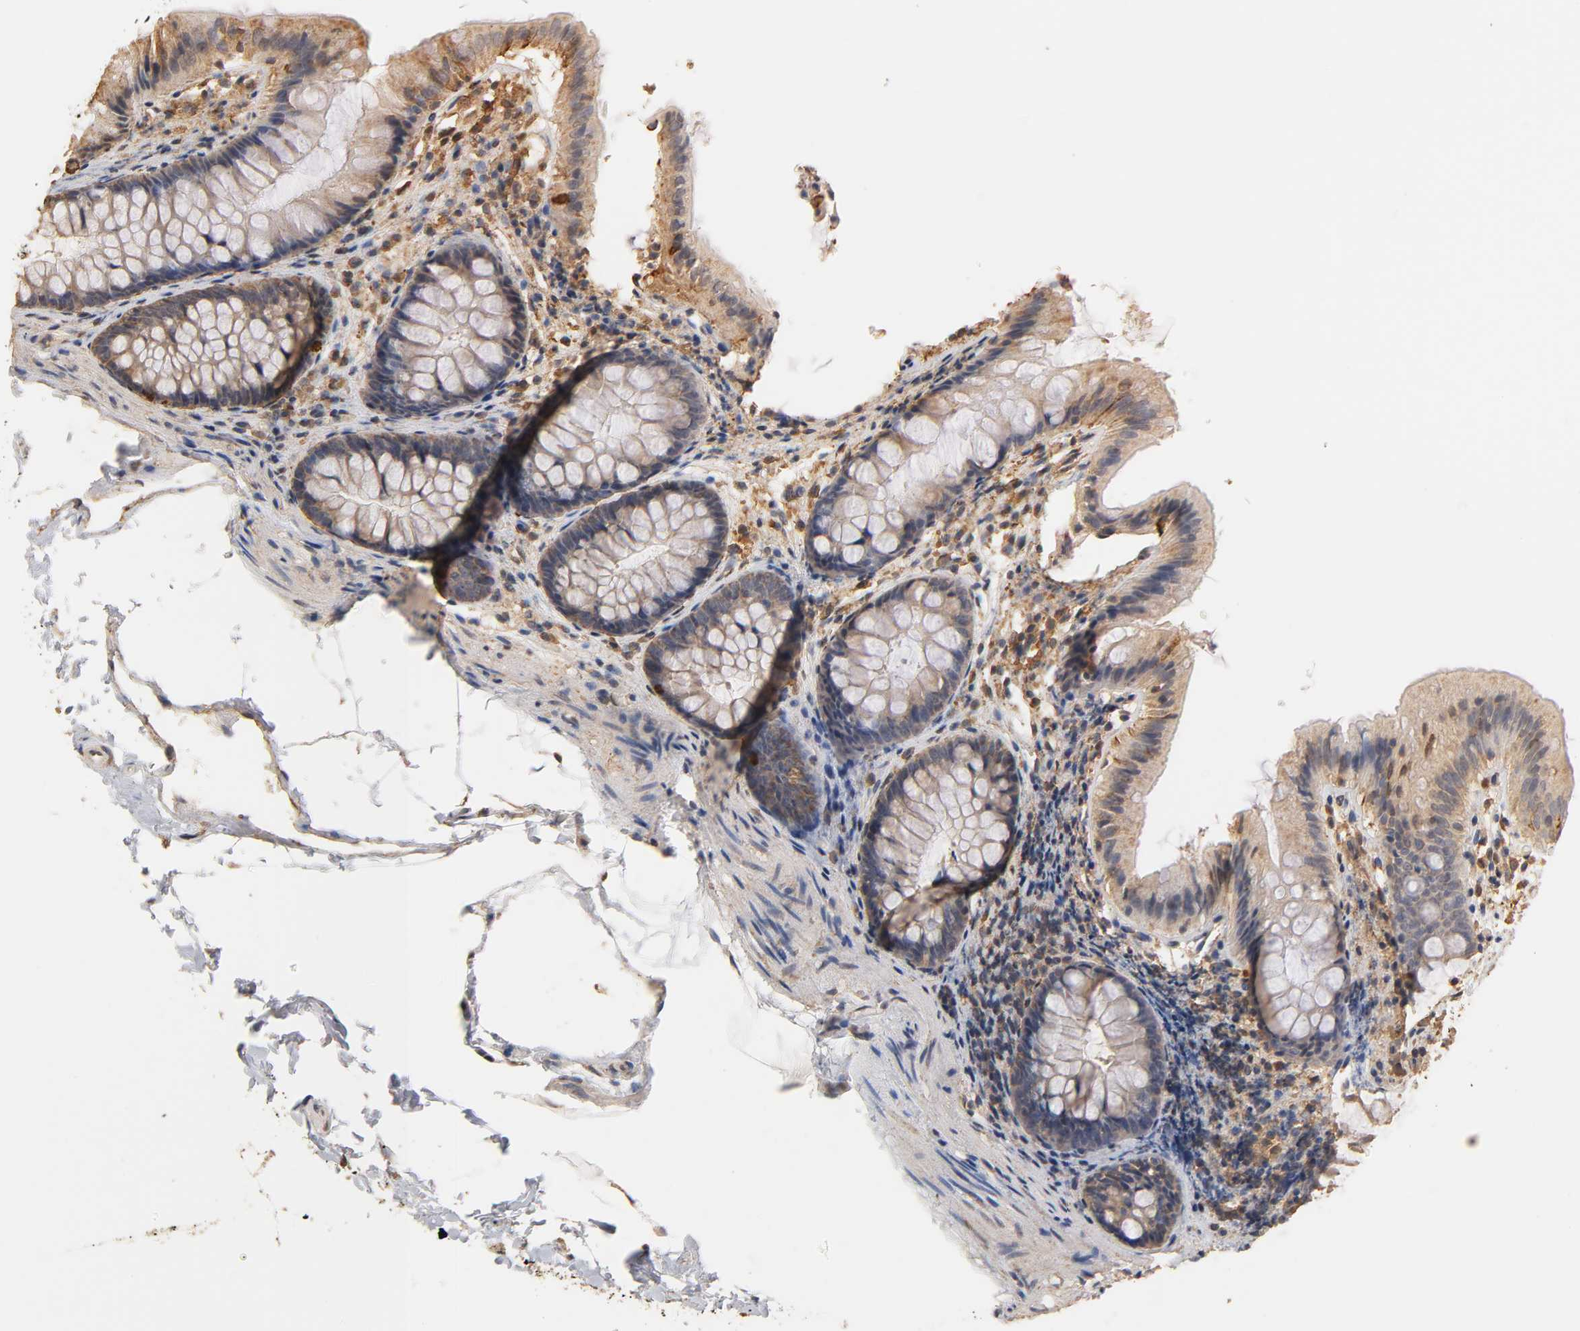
{"staining": {"intensity": "moderate", "quantity": ">75%", "location": "cytoplasmic/membranous,nuclear"}, "tissue": "colon", "cell_type": "Endothelial cells", "image_type": "normal", "snomed": [{"axis": "morphology", "description": "Normal tissue, NOS"}, {"axis": "topography", "description": "Smooth muscle"}, {"axis": "topography", "description": "Colon"}], "caption": "Protein analysis of normal colon shows moderate cytoplasmic/membranous,nuclear expression in approximately >75% of endothelial cells. The protein of interest is shown in brown color, while the nuclei are stained blue.", "gene": "PKN1", "patient": {"sex": "male", "age": 67}}